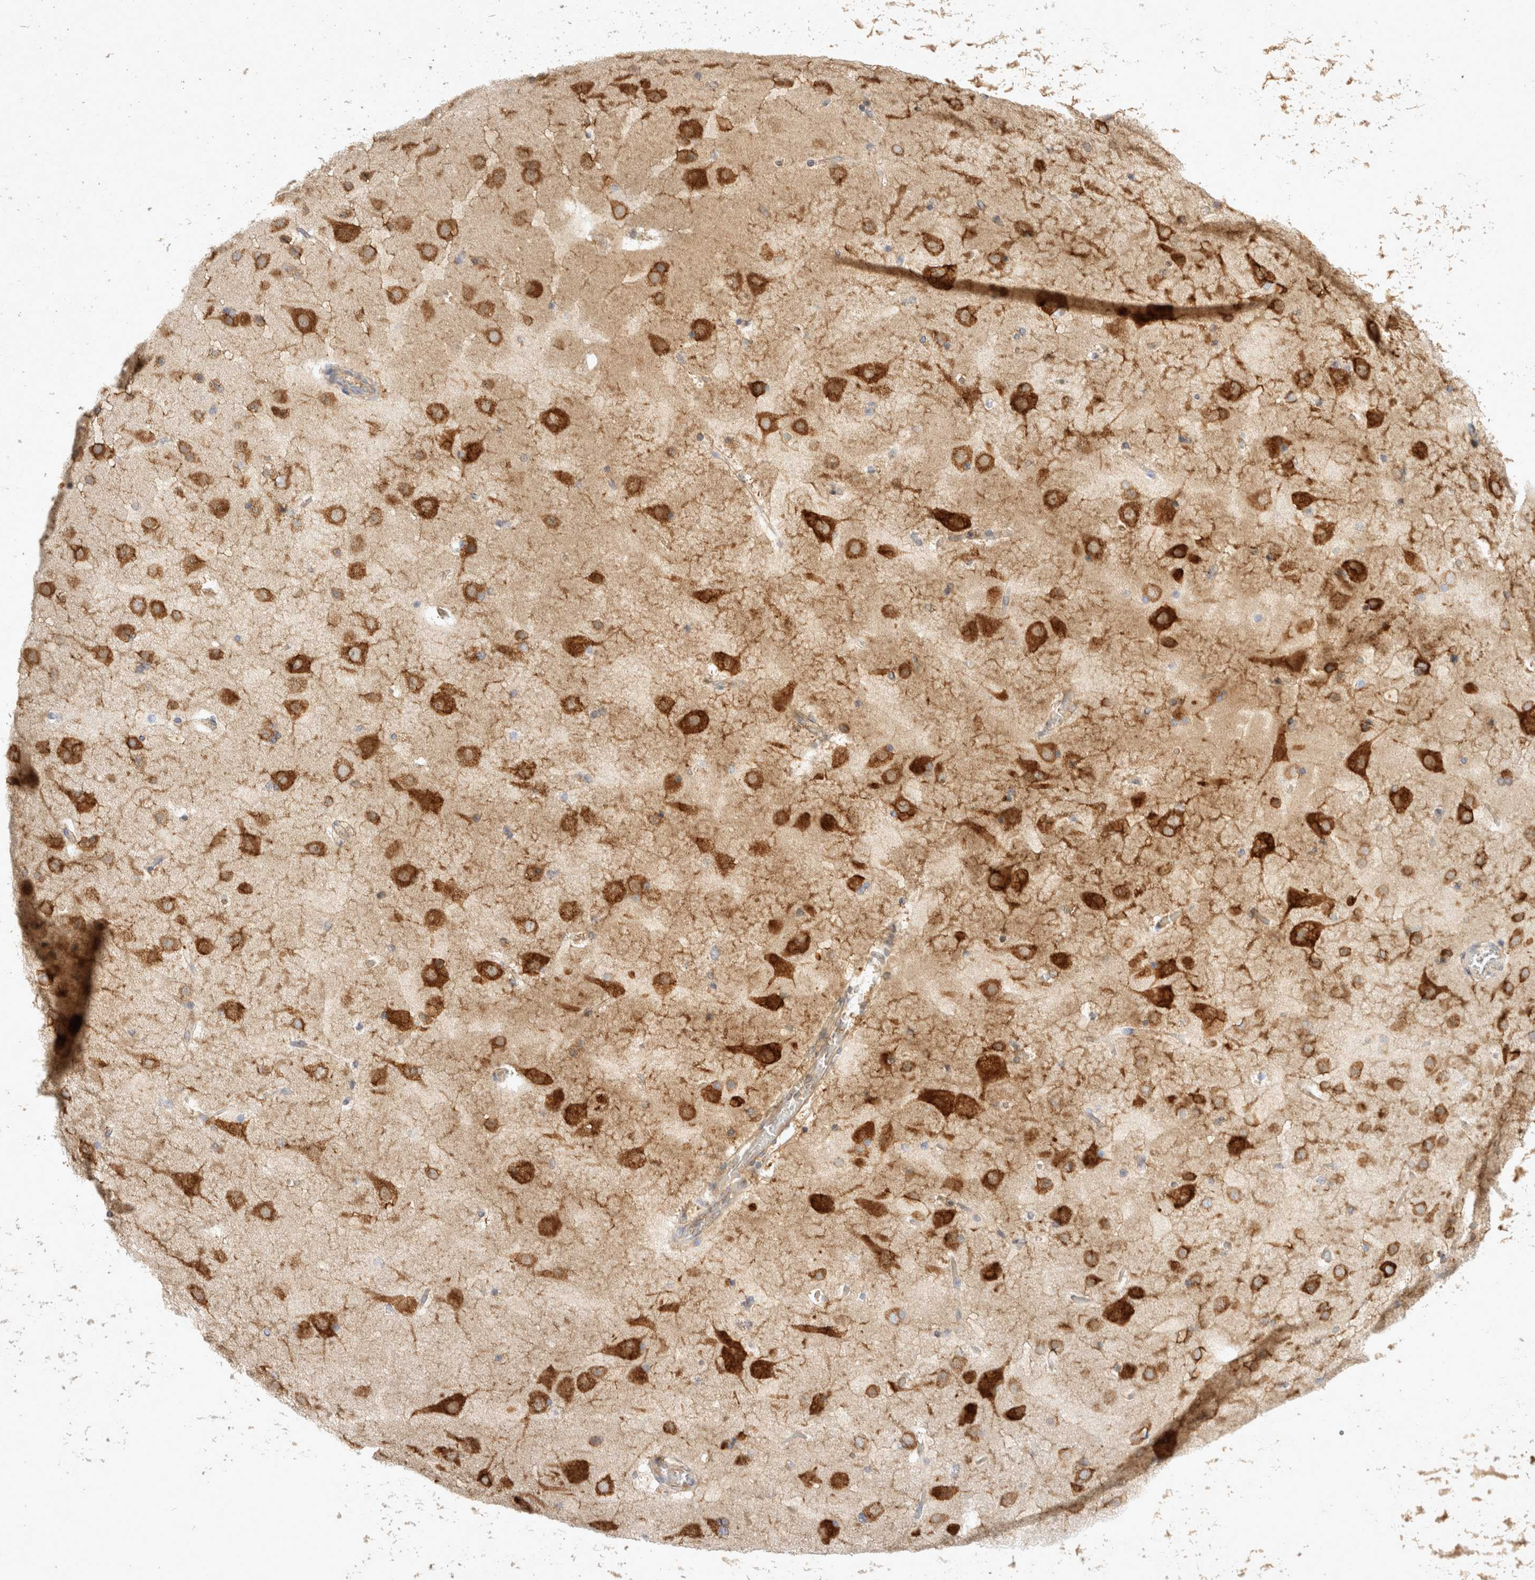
{"staining": {"intensity": "weak", "quantity": ">75%", "location": "cytoplasmic/membranous"}, "tissue": "cerebral cortex", "cell_type": "Endothelial cells", "image_type": "normal", "snomed": [{"axis": "morphology", "description": "Normal tissue, NOS"}, {"axis": "topography", "description": "Cerebral cortex"}], "caption": "DAB (3,3'-diaminobenzidine) immunohistochemical staining of normal cerebral cortex demonstrates weak cytoplasmic/membranous protein staining in about >75% of endothelial cells. (Brightfield microscopy of DAB IHC at high magnification).", "gene": "EIF4G3", "patient": {"sex": "male", "age": 57}}